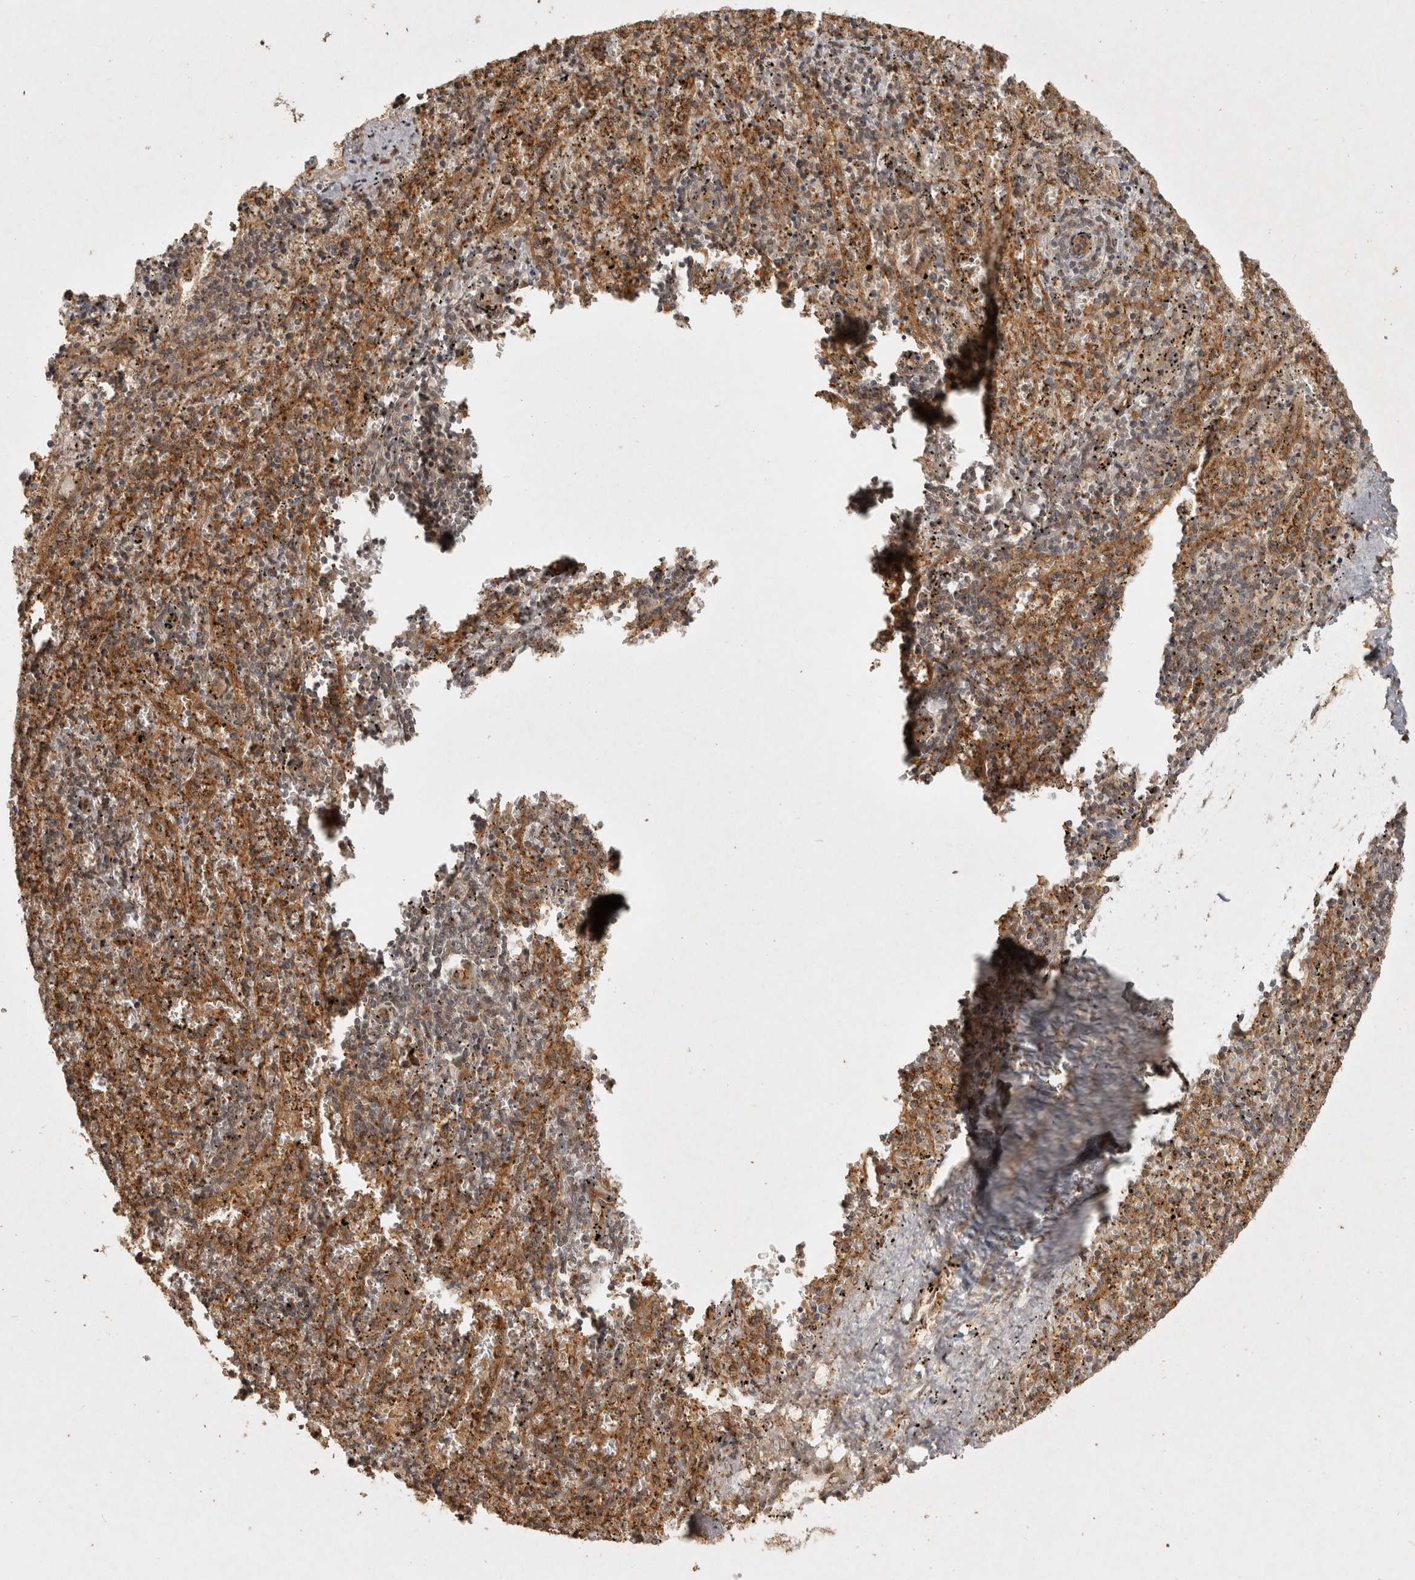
{"staining": {"intensity": "moderate", "quantity": "25%-75%", "location": "cytoplasmic/membranous"}, "tissue": "spleen", "cell_type": "Cells in red pulp", "image_type": "normal", "snomed": [{"axis": "morphology", "description": "Normal tissue, NOS"}, {"axis": "topography", "description": "Spleen"}], "caption": "A brown stain highlights moderate cytoplasmic/membranous staining of a protein in cells in red pulp of unremarkable spleen.", "gene": "CAMSAP2", "patient": {"sex": "male", "age": 11}}